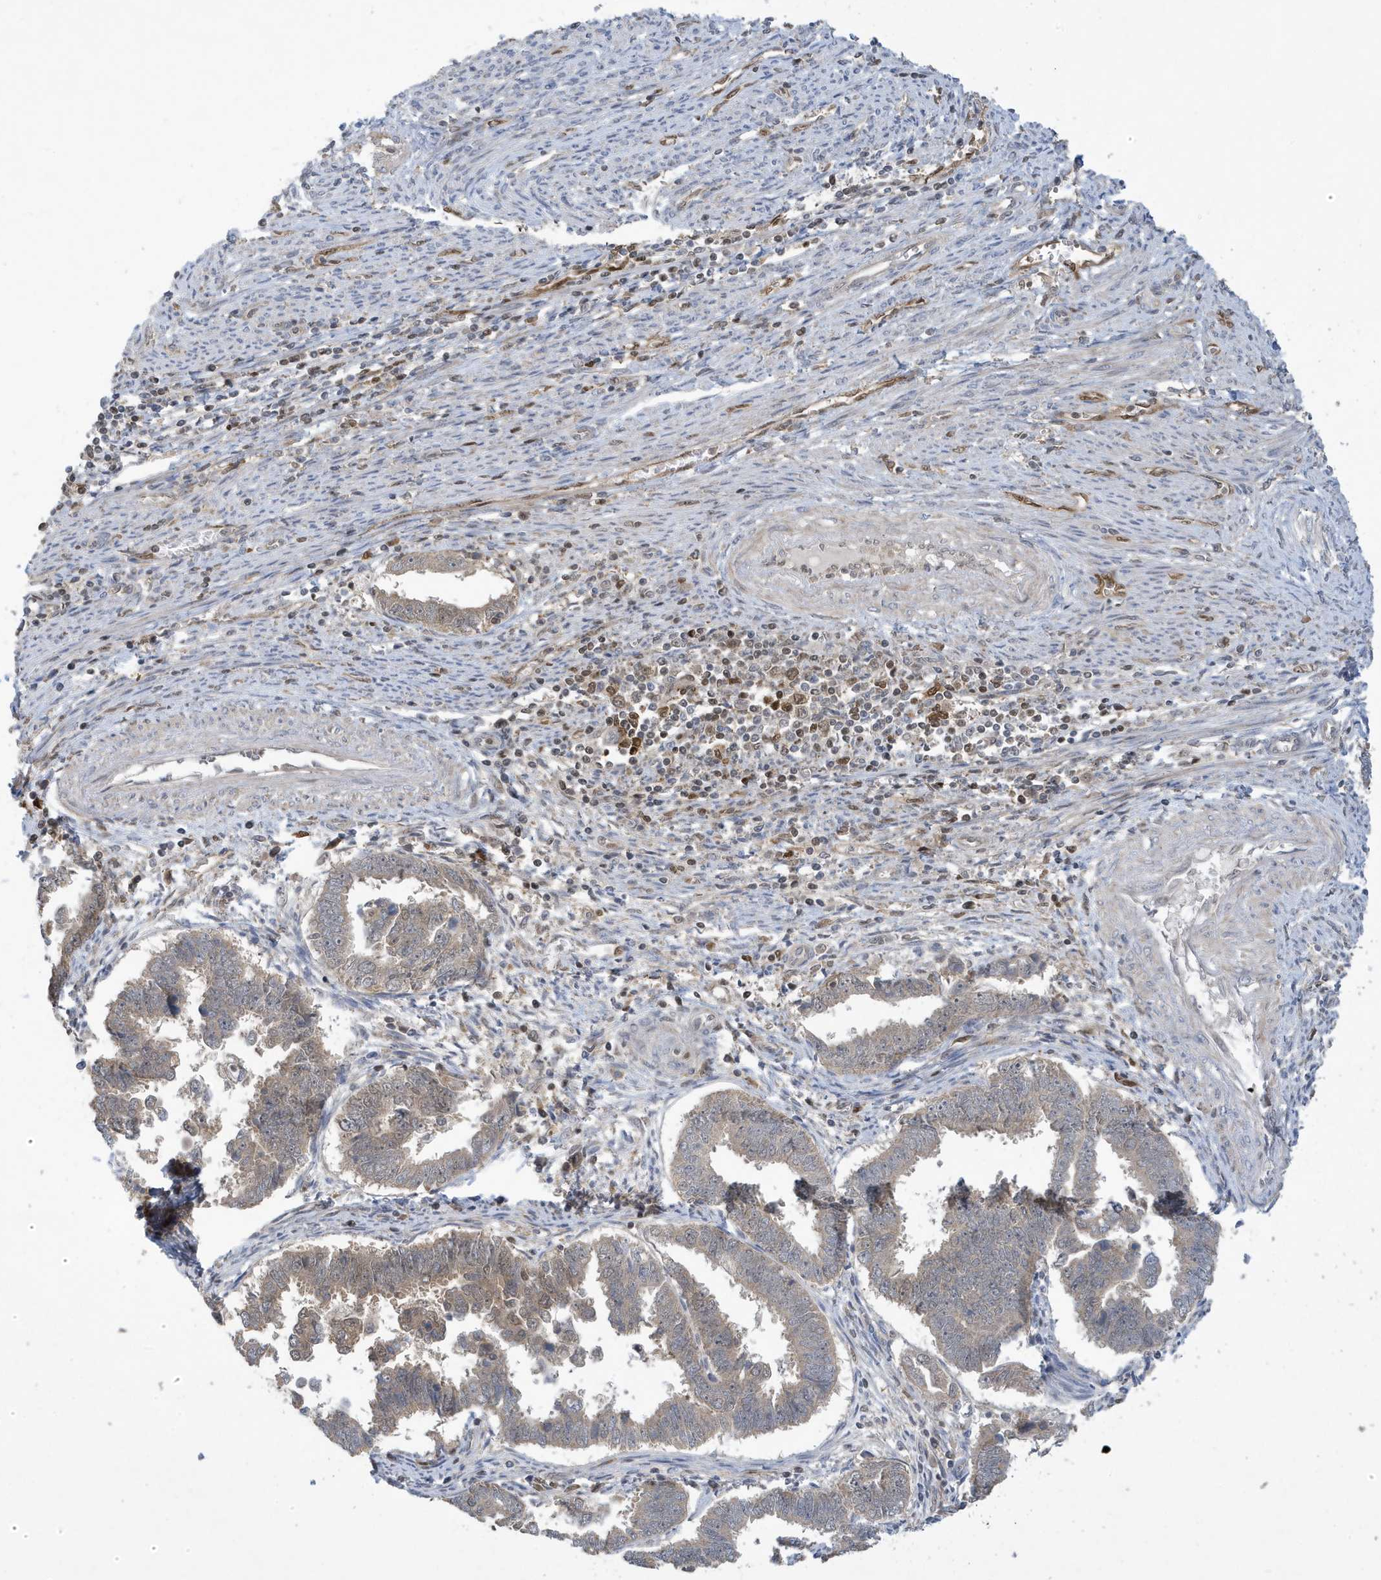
{"staining": {"intensity": "weak", "quantity": ">75%", "location": "cytoplasmic/membranous"}, "tissue": "endometrial cancer", "cell_type": "Tumor cells", "image_type": "cancer", "snomed": [{"axis": "morphology", "description": "Adenocarcinoma, NOS"}, {"axis": "topography", "description": "Endometrium"}], "caption": "Adenocarcinoma (endometrial) tissue displays weak cytoplasmic/membranous positivity in approximately >75% of tumor cells, visualized by immunohistochemistry.", "gene": "NCOA7", "patient": {"sex": "female", "age": 75}}